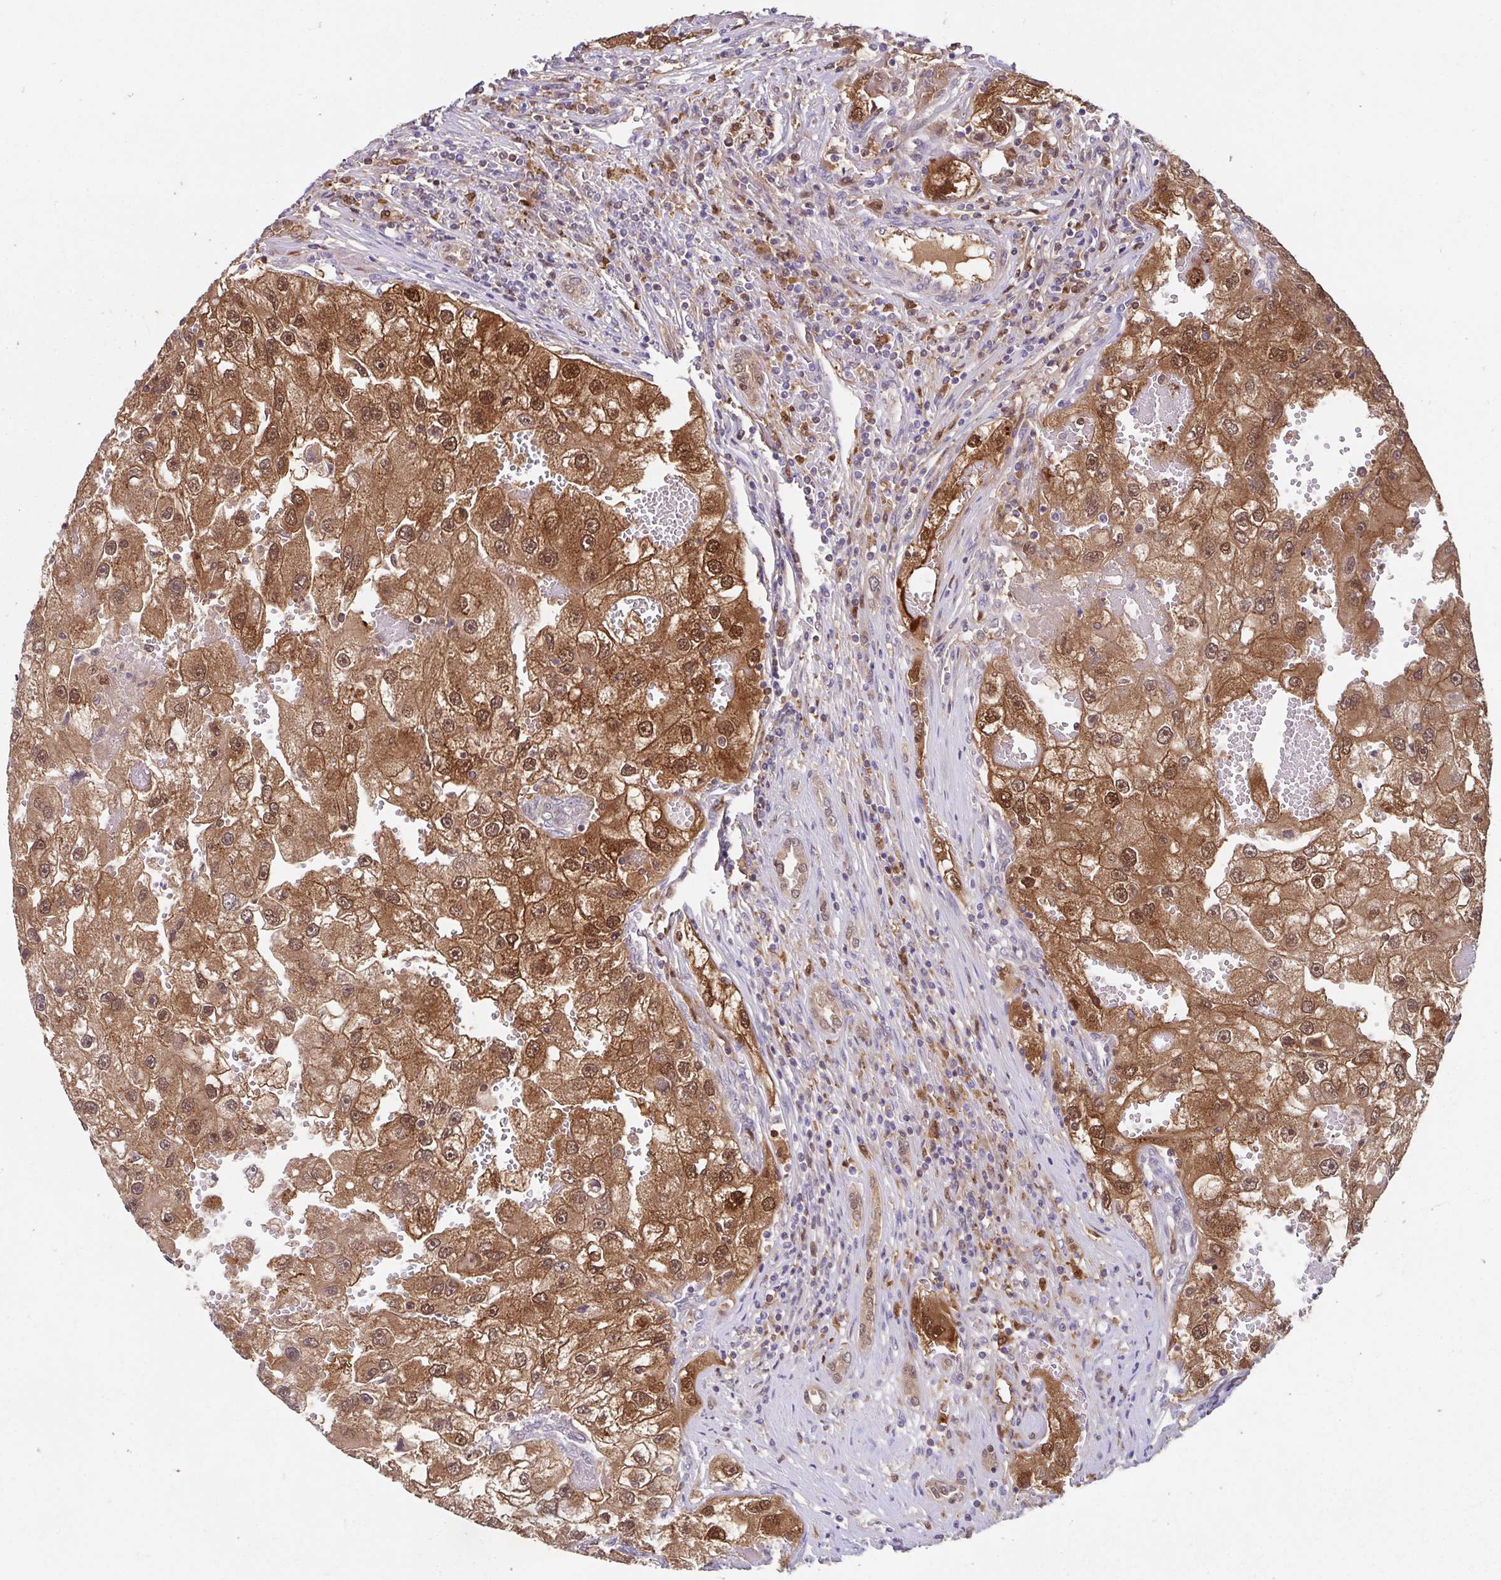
{"staining": {"intensity": "moderate", "quantity": ">75%", "location": "cytoplasmic/membranous,nuclear"}, "tissue": "renal cancer", "cell_type": "Tumor cells", "image_type": "cancer", "snomed": [{"axis": "morphology", "description": "Adenocarcinoma, NOS"}, {"axis": "topography", "description": "Kidney"}], "caption": "Immunohistochemical staining of human renal adenocarcinoma shows medium levels of moderate cytoplasmic/membranous and nuclear positivity in approximately >75% of tumor cells.", "gene": "BLVRA", "patient": {"sex": "male", "age": 63}}